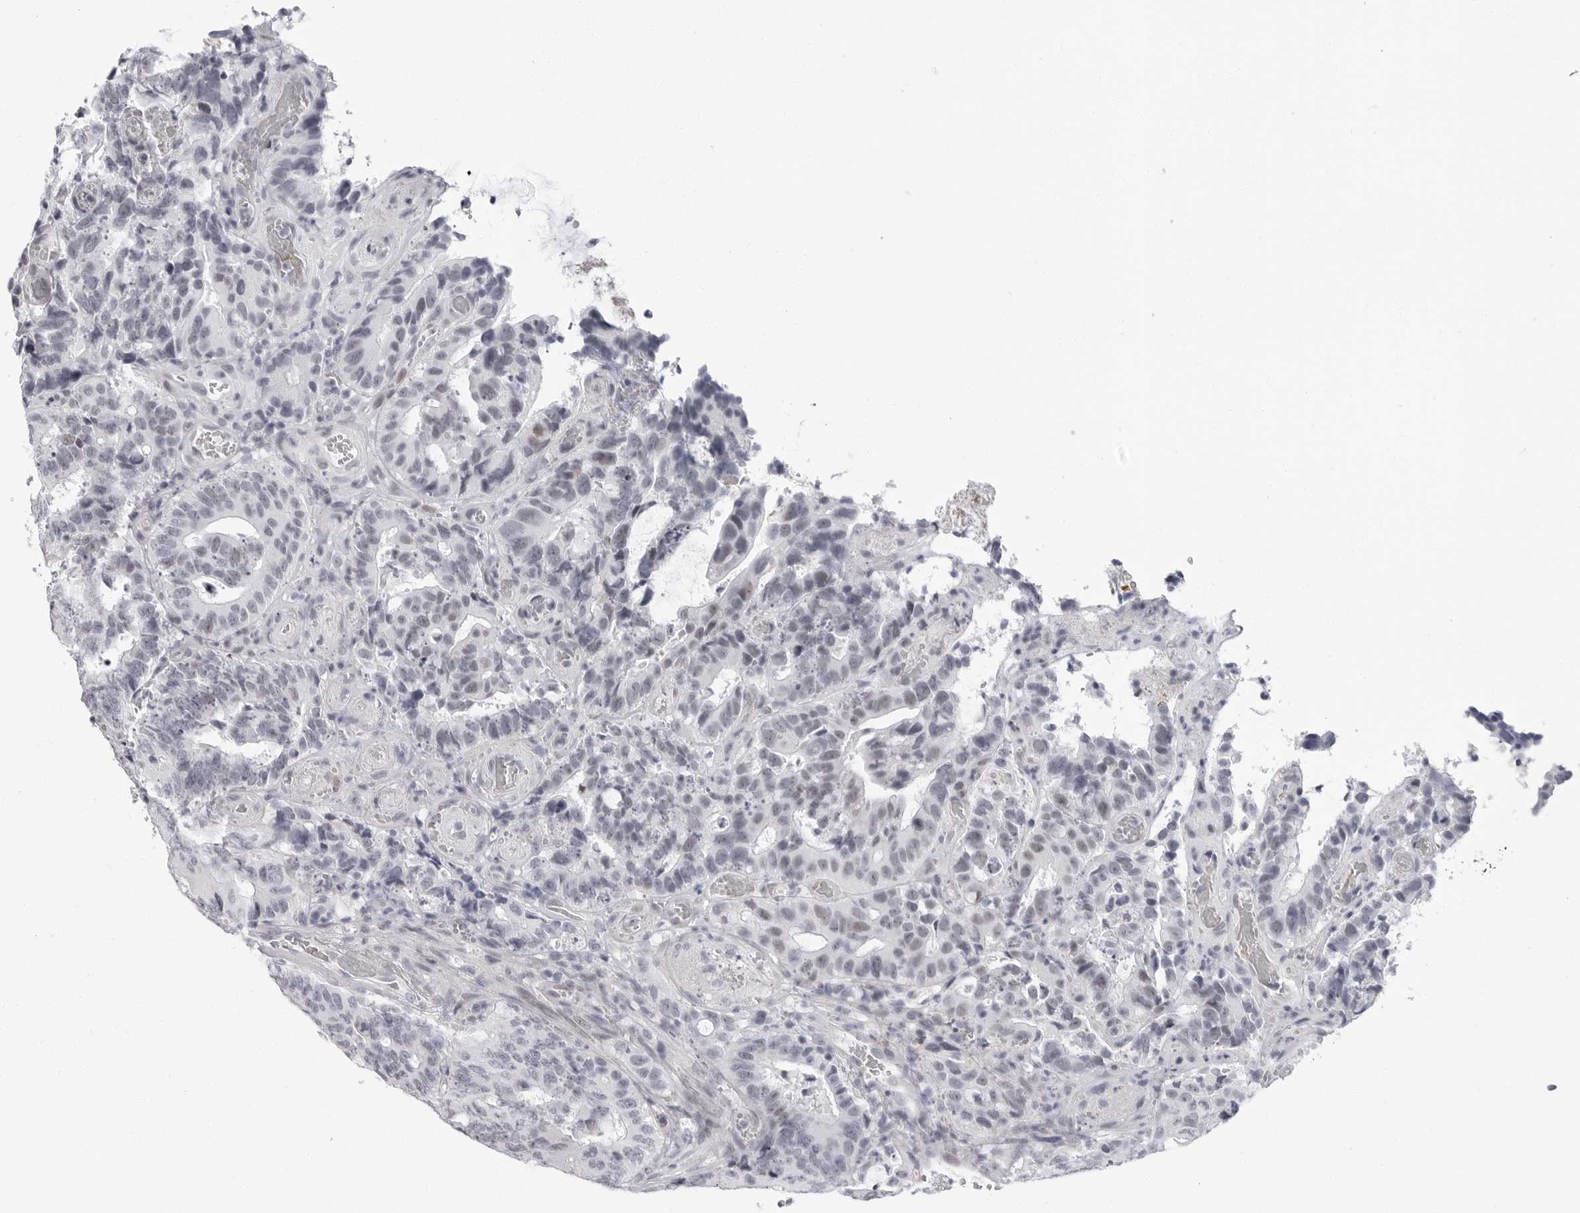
{"staining": {"intensity": "weak", "quantity": "25%-75%", "location": "nuclear"}, "tissue": "colorectal cancer", "cell_type": "Tumor cells", "image_type": "cancer", "snomed": [{"axis": "morphology", "description": "Adenocarcinoma, NOS"}, {"axis": "topography", "description": "Colon"}], "caption": "Immunohistochemistry (IHC) staining of adenocarcinoma (colorectal), which displays low levels of weak nuclear staining in approximately 25%-75% of tumor cells indicating weak nuclear protein staining. The staining was performed using DAB (brown) for protein detection and nuclei were counterstained in hematoxylin (blue).", "gene": "VEZF1", "patient": {"sex": "male", "age": 83}}